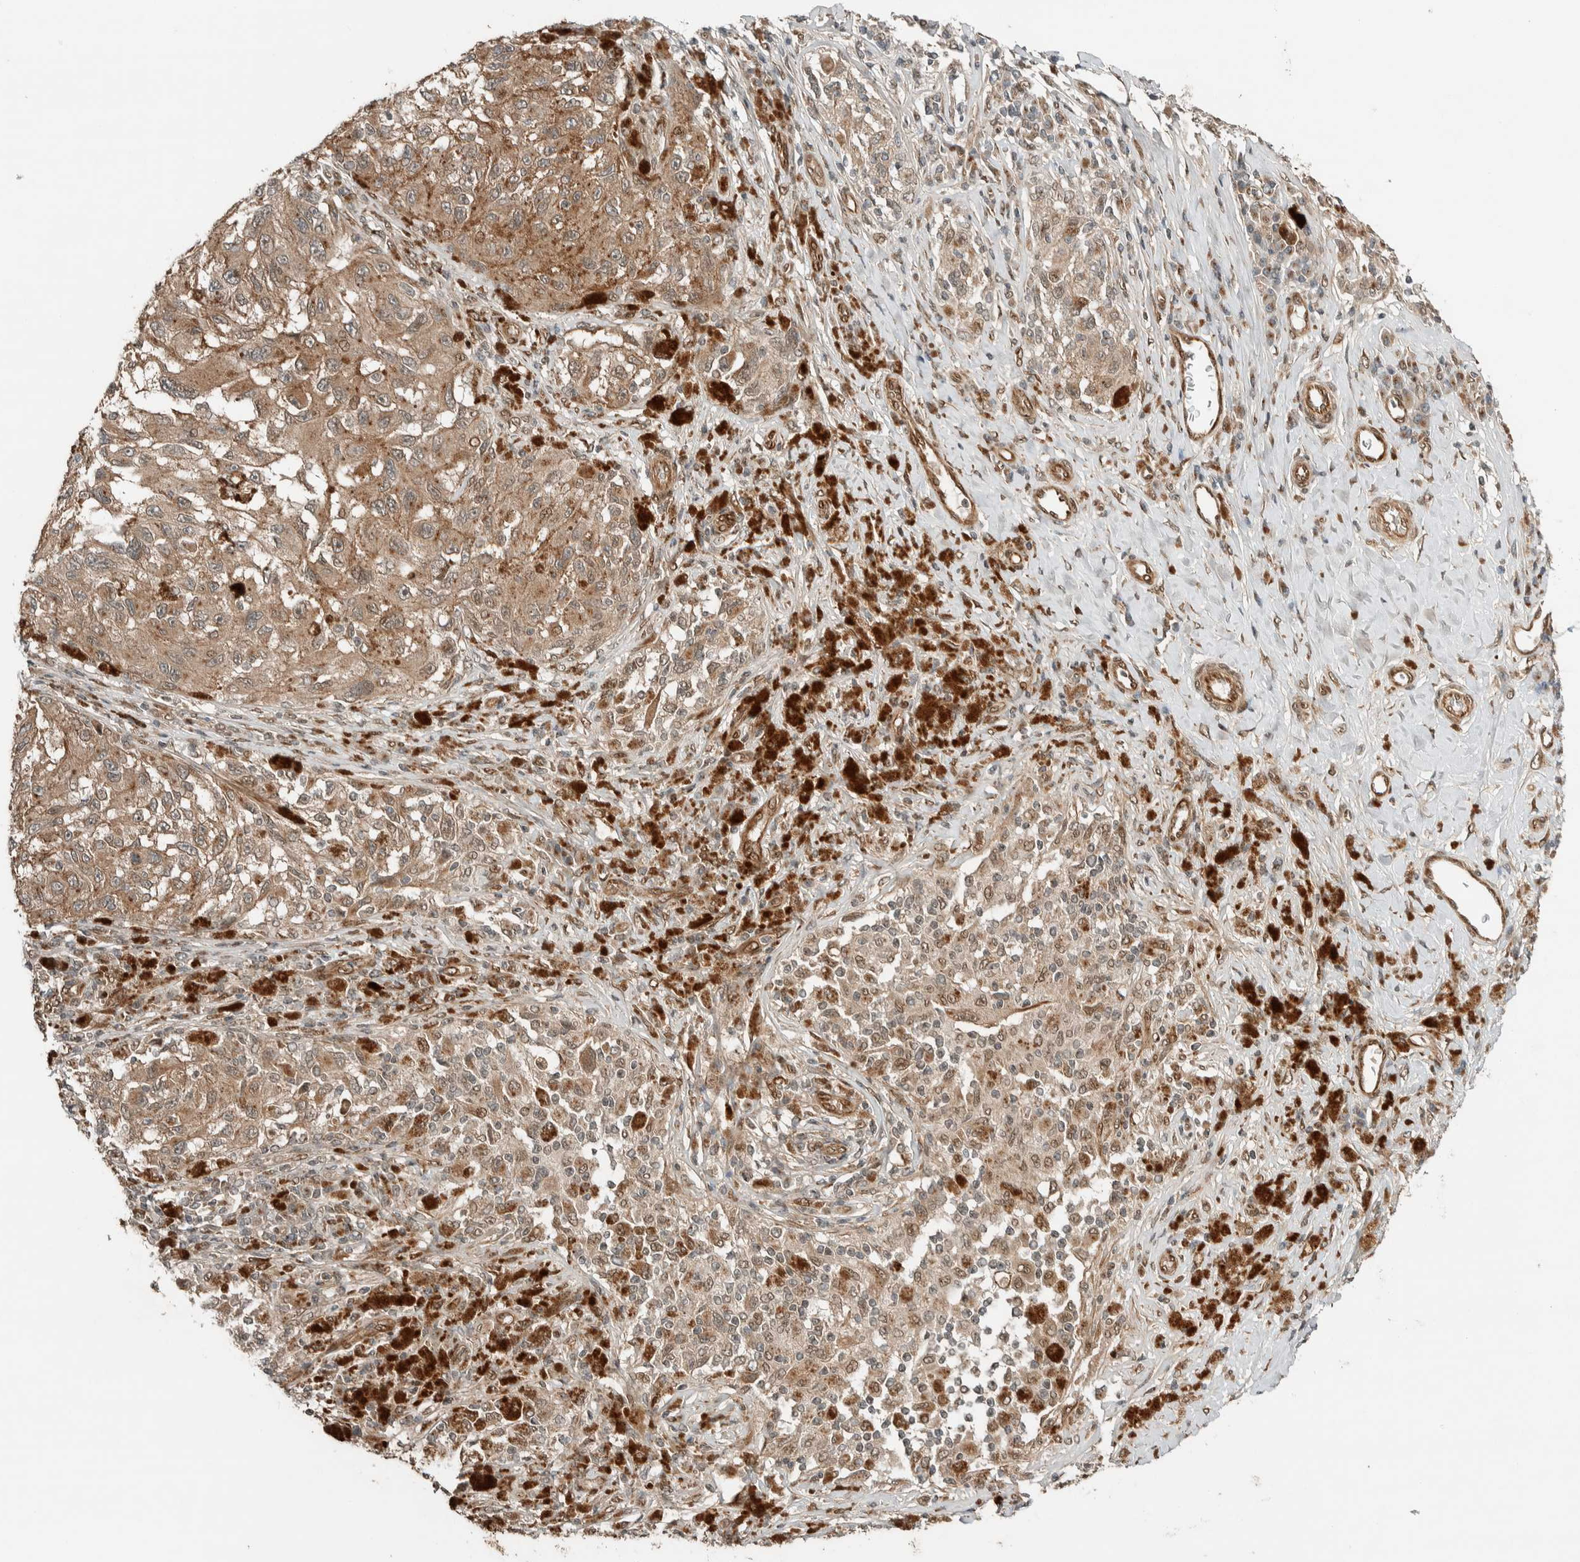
{"staining": {"intensity": "moderate", "quantity": ">75%", "location": "cytoplasmic/membranous"}, "tissue": "melanoma", "cell_type": "Tumor cells", "image_type": "cancer", "snomed": [{"axis": "morphology", "description": "Malignant melanoma, NOS"}, {"axis": "topography", "description": "Skin"}], "caption": "Immunohistochemistry of human malignant melanoma displays medium levels of moderate cytoplasmic/membranous staining in approximately >75% of tumor cells.", "gene": "STXBP4", "patient": {"sex": "female", "age": 73}}